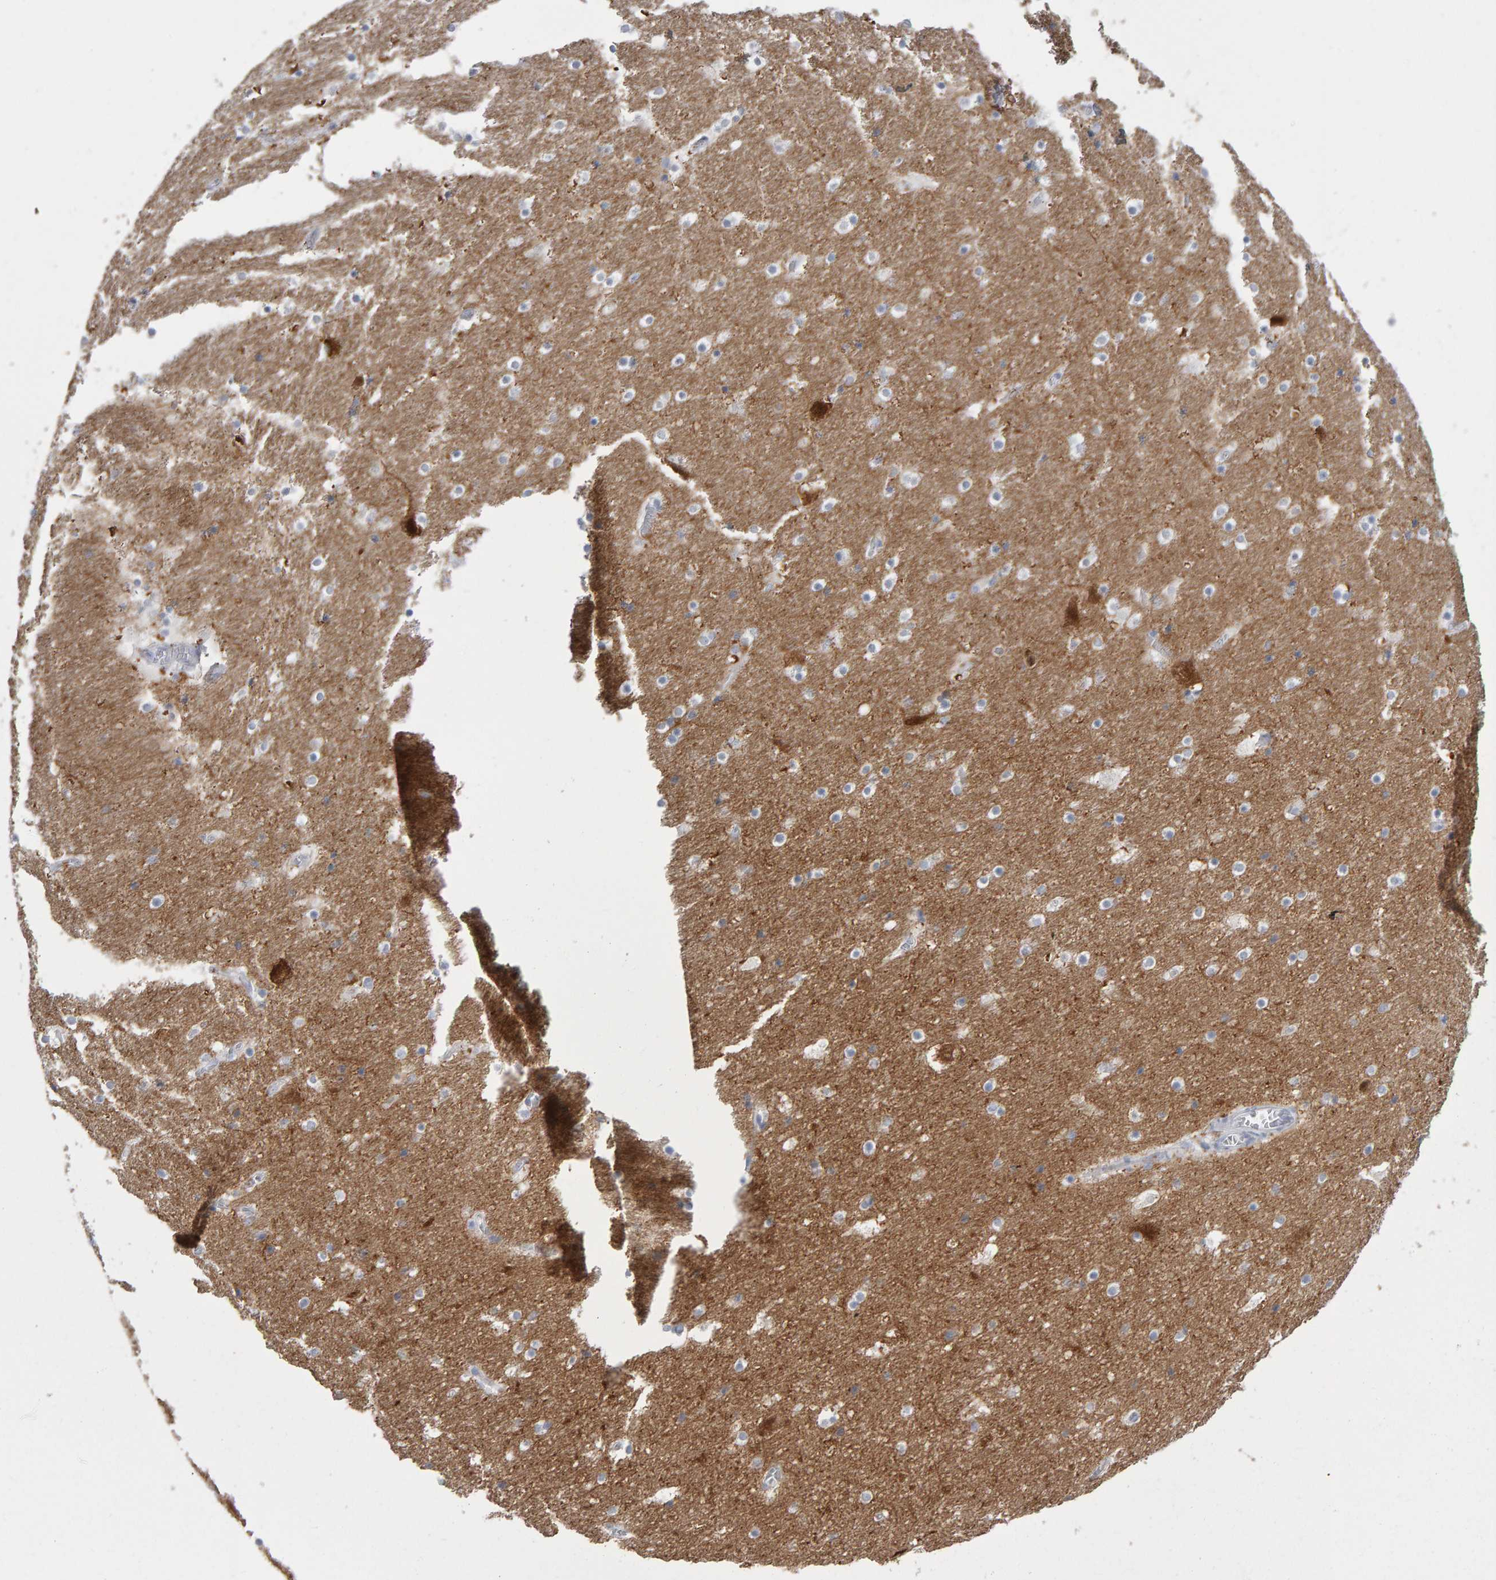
{"staining": {"intensity": "weak", "quantity": "<25%", "location": "cytoplasmic/membranous,nuclear"}, "tissue": "hippocampus", "cell_type": "Glial cells", "image_type": "normal", "snomed": [{"axis": "morphology", "description": "Normal tissue, NOS"}, {"axis": "topography", "description": "Hippocampus"}], "caption": "Image shows no significant protein expression in glial cells of unremarkable hippocampus. (DAB IHC with hematoxylin counter stain).", "gene": "NCDN", "patient": {"sex": "male", "age": 45}}